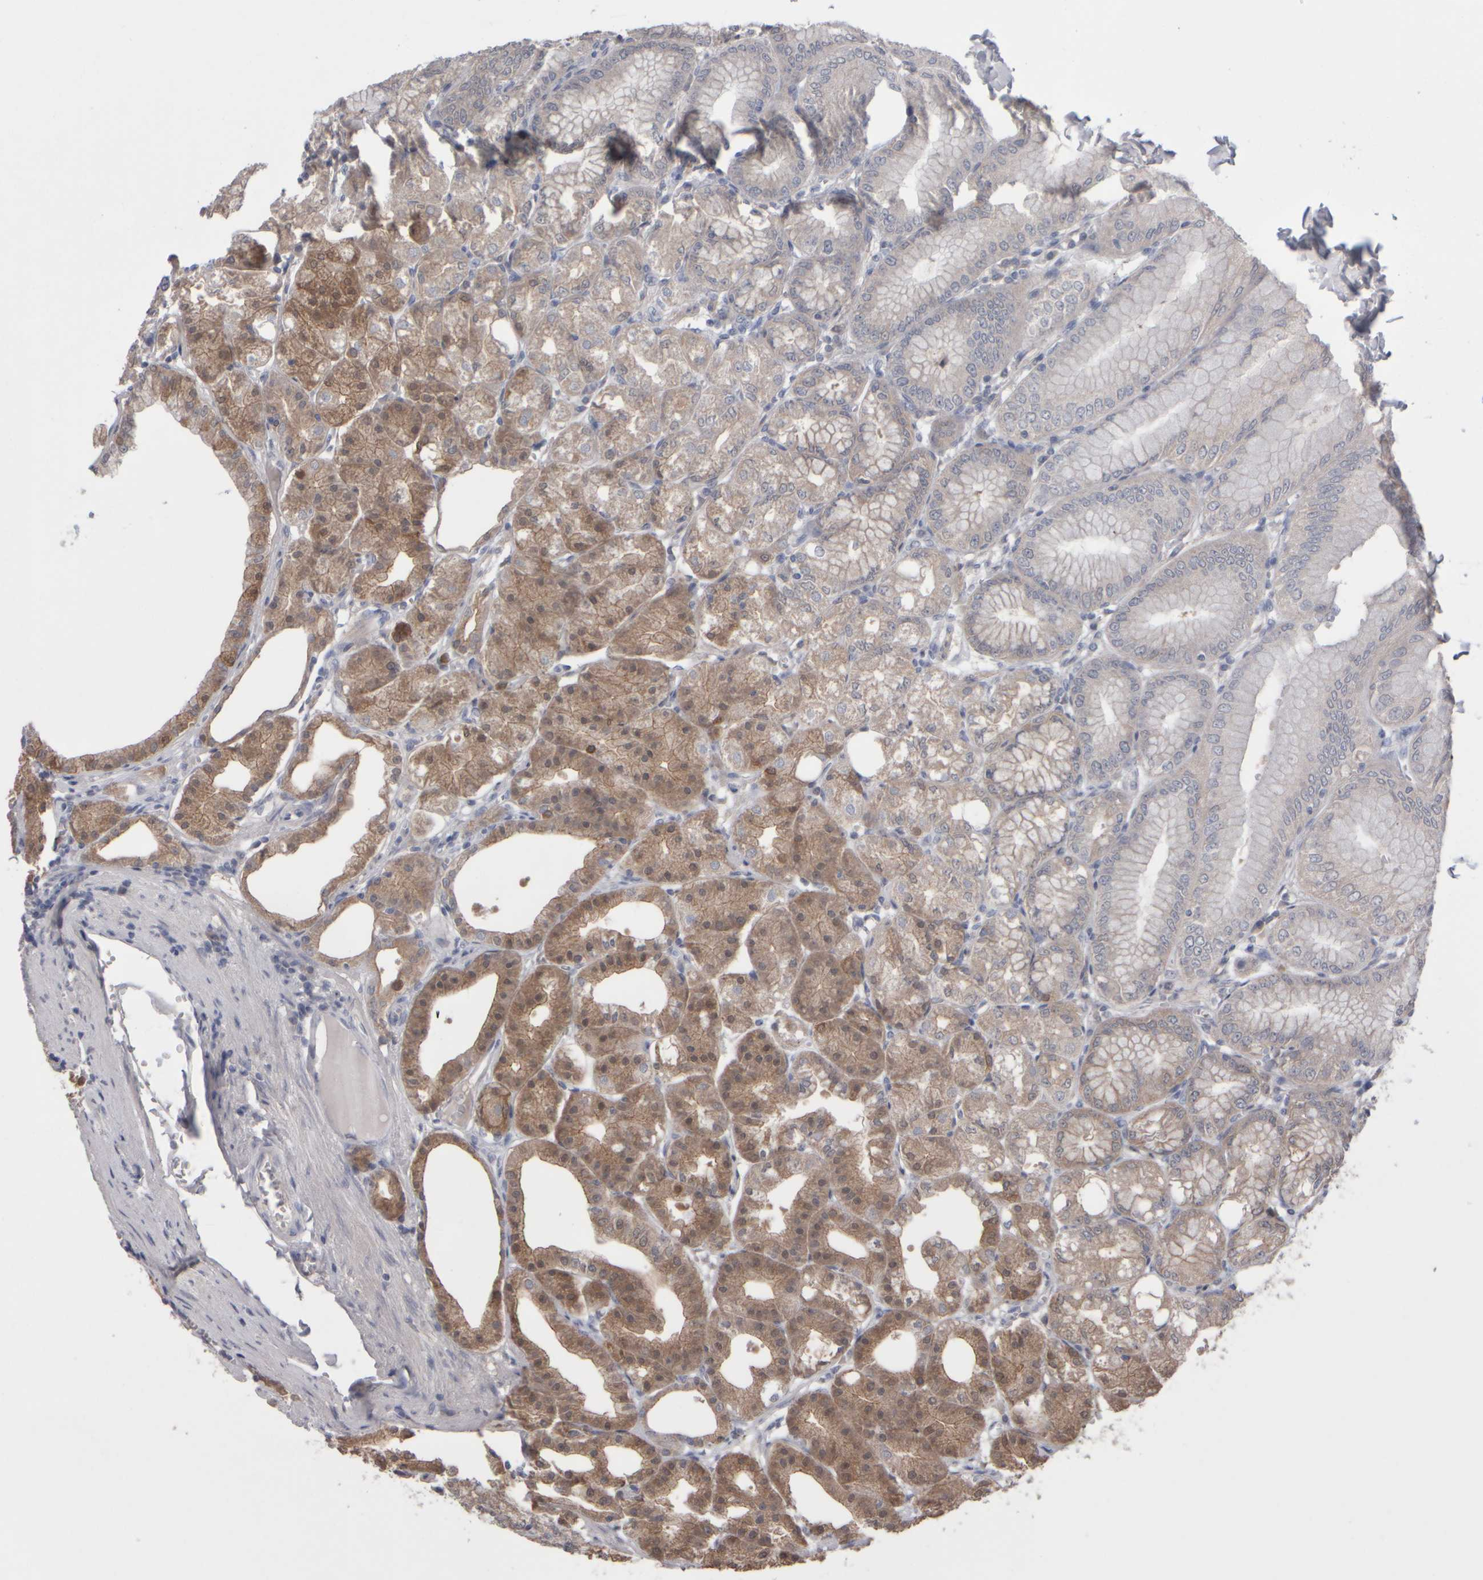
{"staining": {"intensity": "moderate", "quantity": "<25%", "location": "cytoplasmic/membranous"}, "tissue": "stomach", "cell_type": "Glandular cells", "image_type": "normal", "snomed": [{"axis": "morphology", "description": "Normal tissue, NOS"}, {"axis": "topography", "description": "Stomach, lower"}], "caption": "A low amount of moderate cytoplasmic/membranous expression is seen in about <25% of glandular cells in benign stomach.", "gene": "EPHX2", "patient": {"sex": "male", "age": 71}}